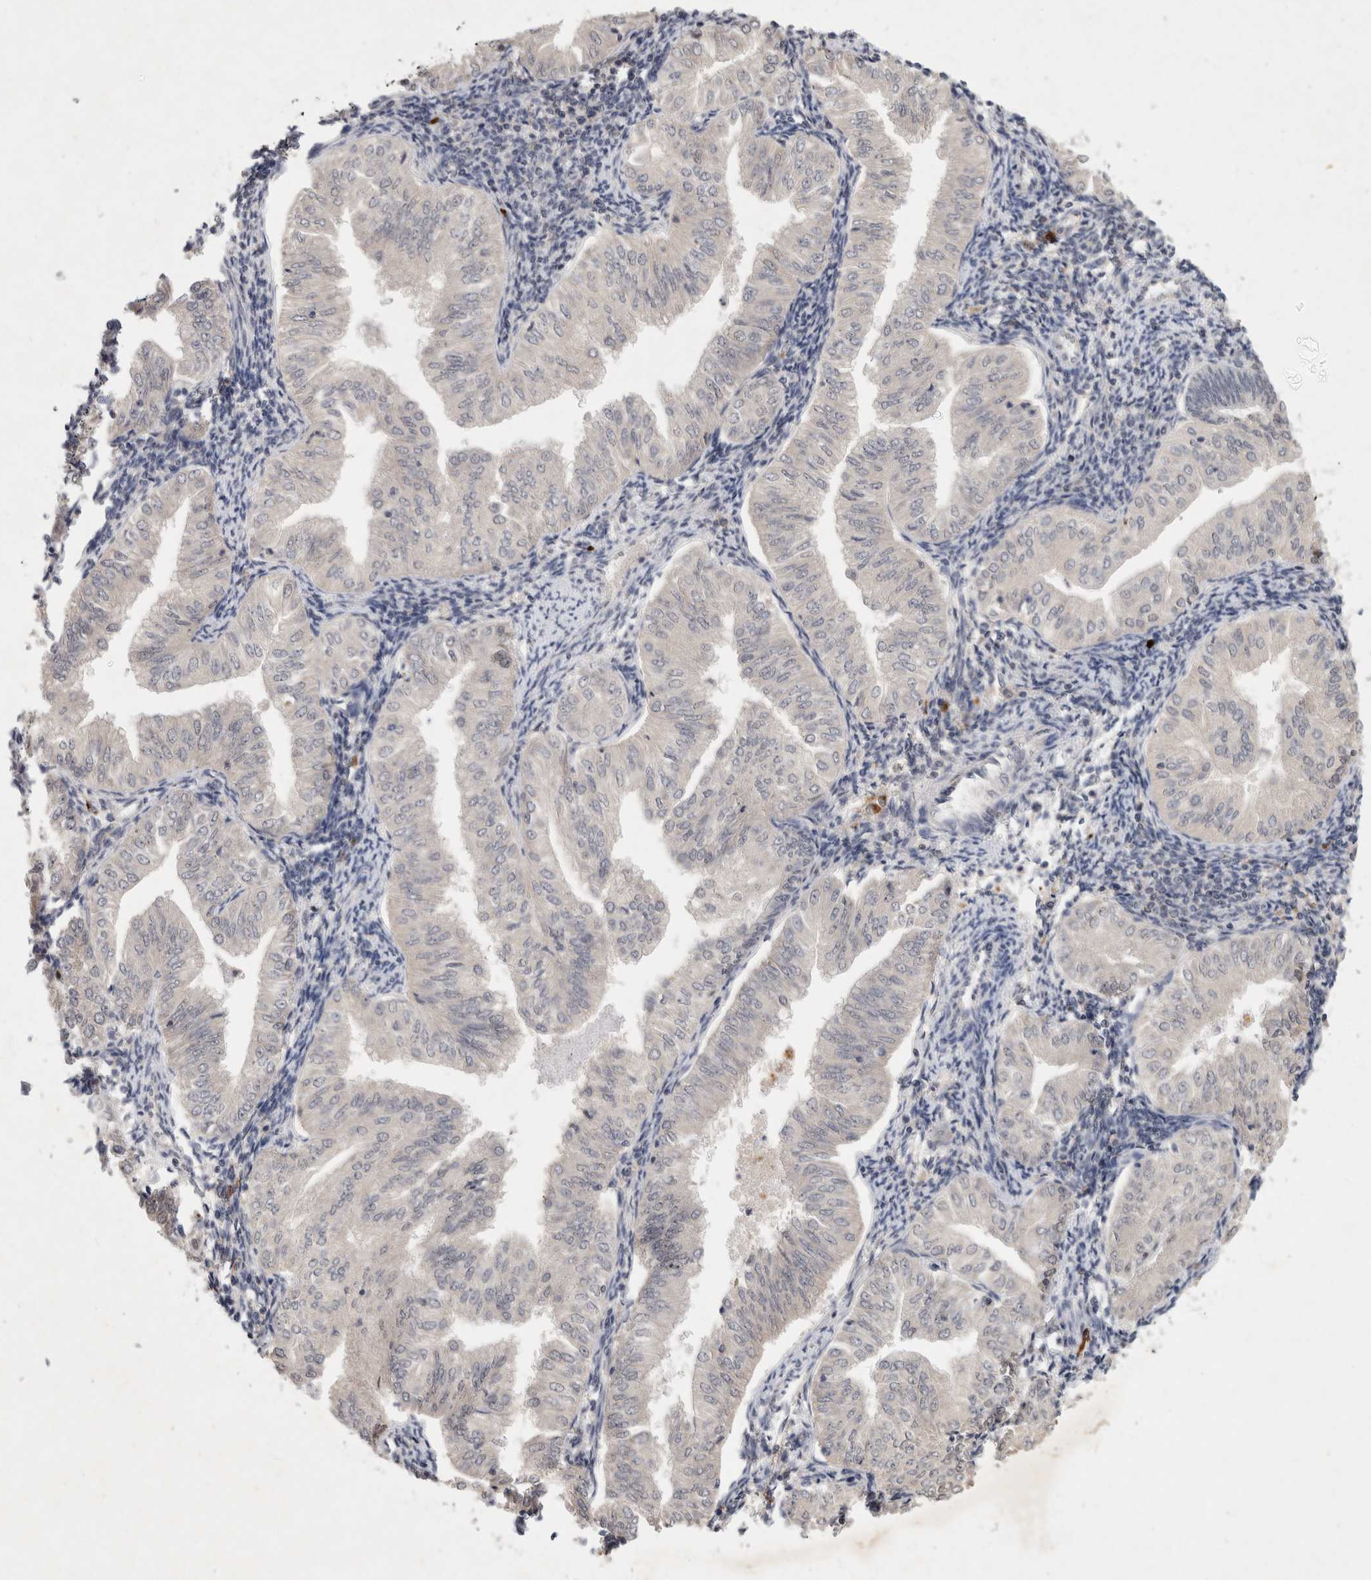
{"staining": {"intensity": "negative", "quantity": "none", "location": "none"}, "tissue": "endometrial cancer", "cell_type": "Tumor cells", "image_type": "cancer", "snomed": [{"axis": "morphology", "description": "Normal tissue, NOS"}, {"axis": "morphology", "description": "Adenocarcinoma, NOS"}, {"axis": "topography", "description": "Endometrium"}], "caption": "Tumor cells show no significant positivity in adenocarcinoma (endometrial).", "gene": "XRCC5", "patient": {"sex": "female", "age": 53}}